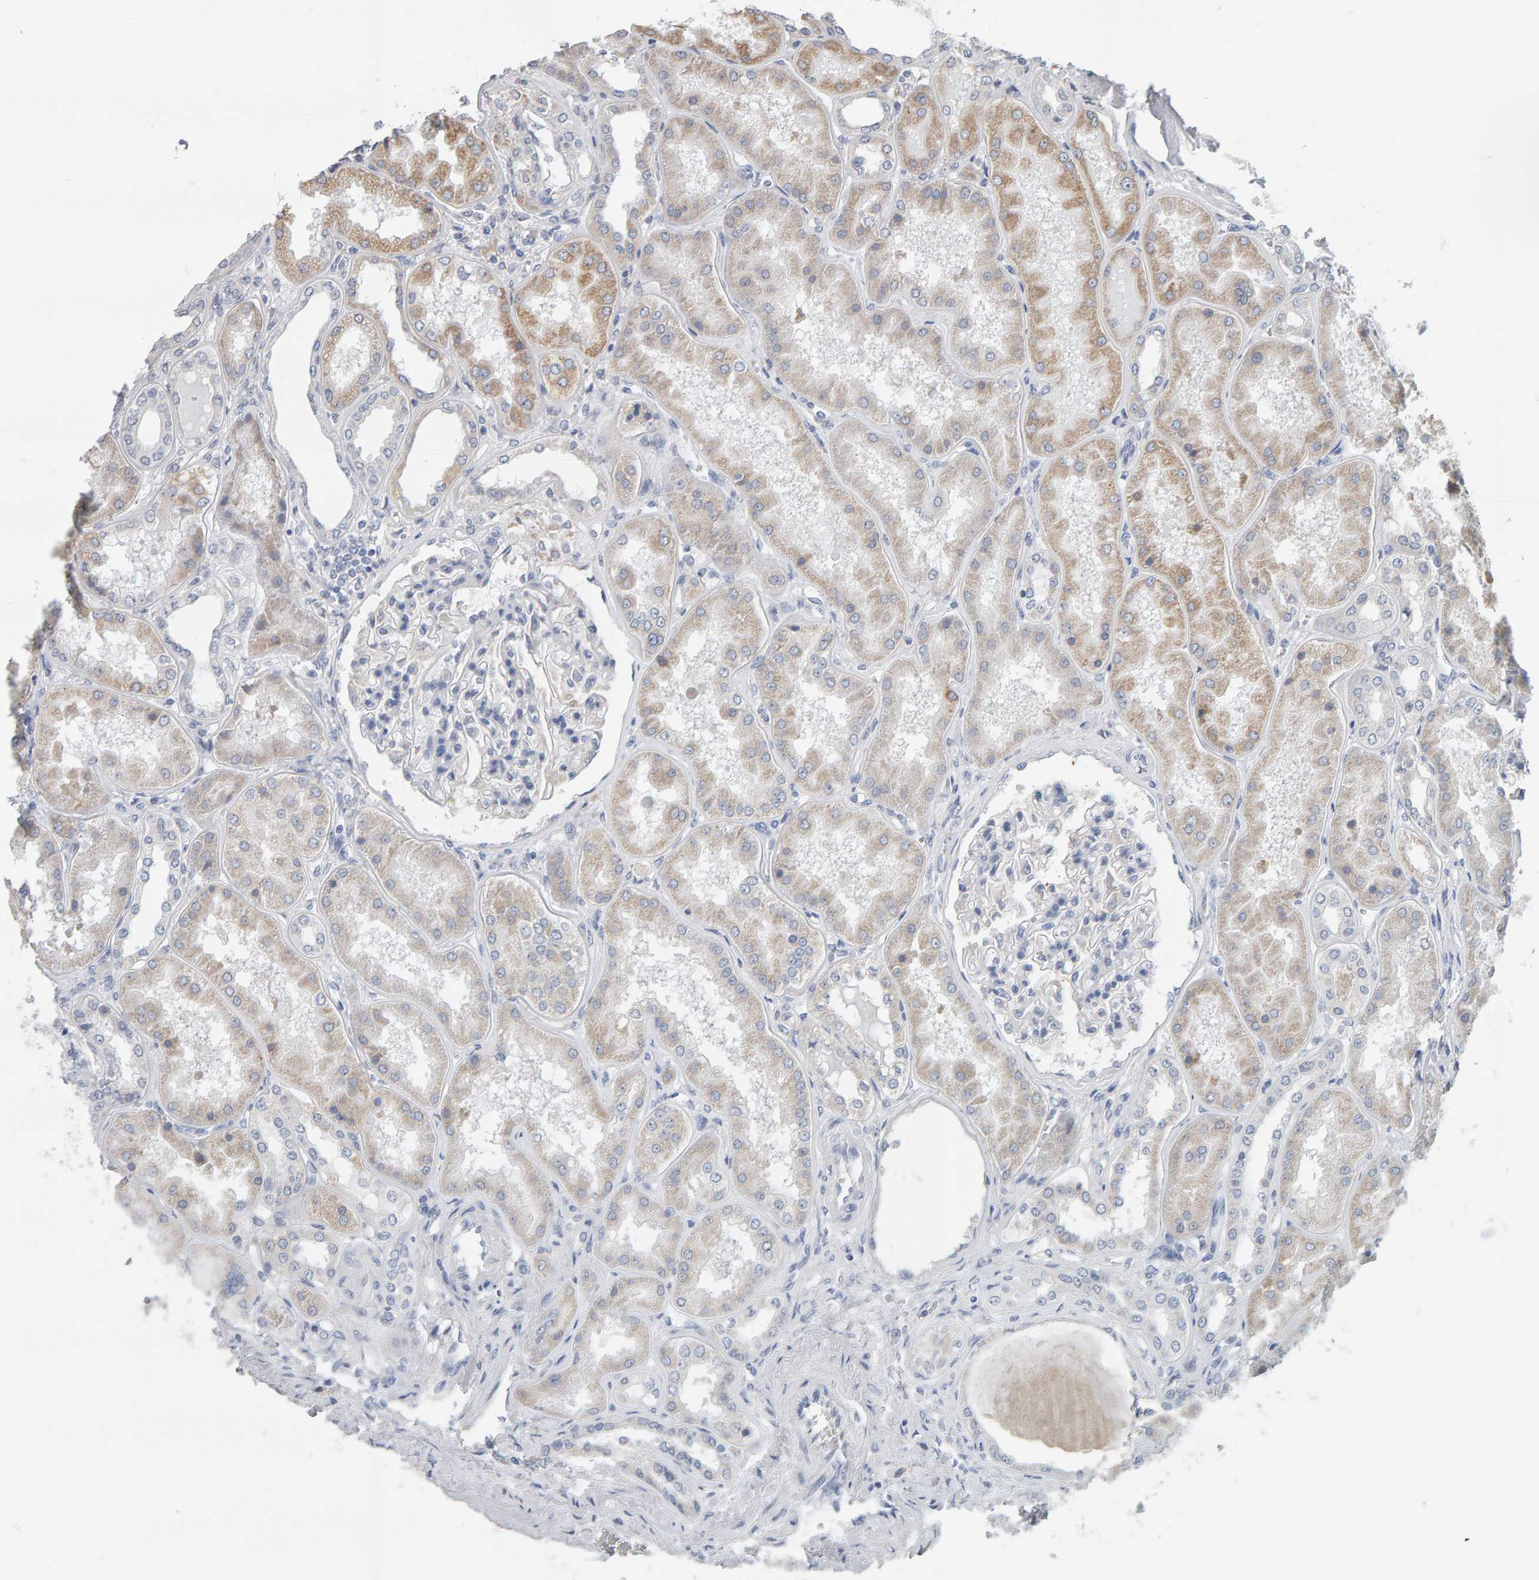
{"staining": {"intensity": "negative", "quantity": "none", "location": "none"}, "tissue": "kidney", "cell_type": "Cells in glomeruli", "image_type": "normal", "snomed": [{"axis": "morphology", "description": "Normal tissue, NOS"}, {"axis": "topography", "description": "Kidney"}], "caption": "DAB immunohistochemical staining of benign human kidney shows no significant staining in cells in glomeruli. (Stains: DAB (3,3'-diaminobenzidine) IHC with hematoxylin counter stain, Microscopy: brightfield microscopy at high magnification).", "gene": "ADHFE1", "patient": {"sex": "female", "age": 56}}